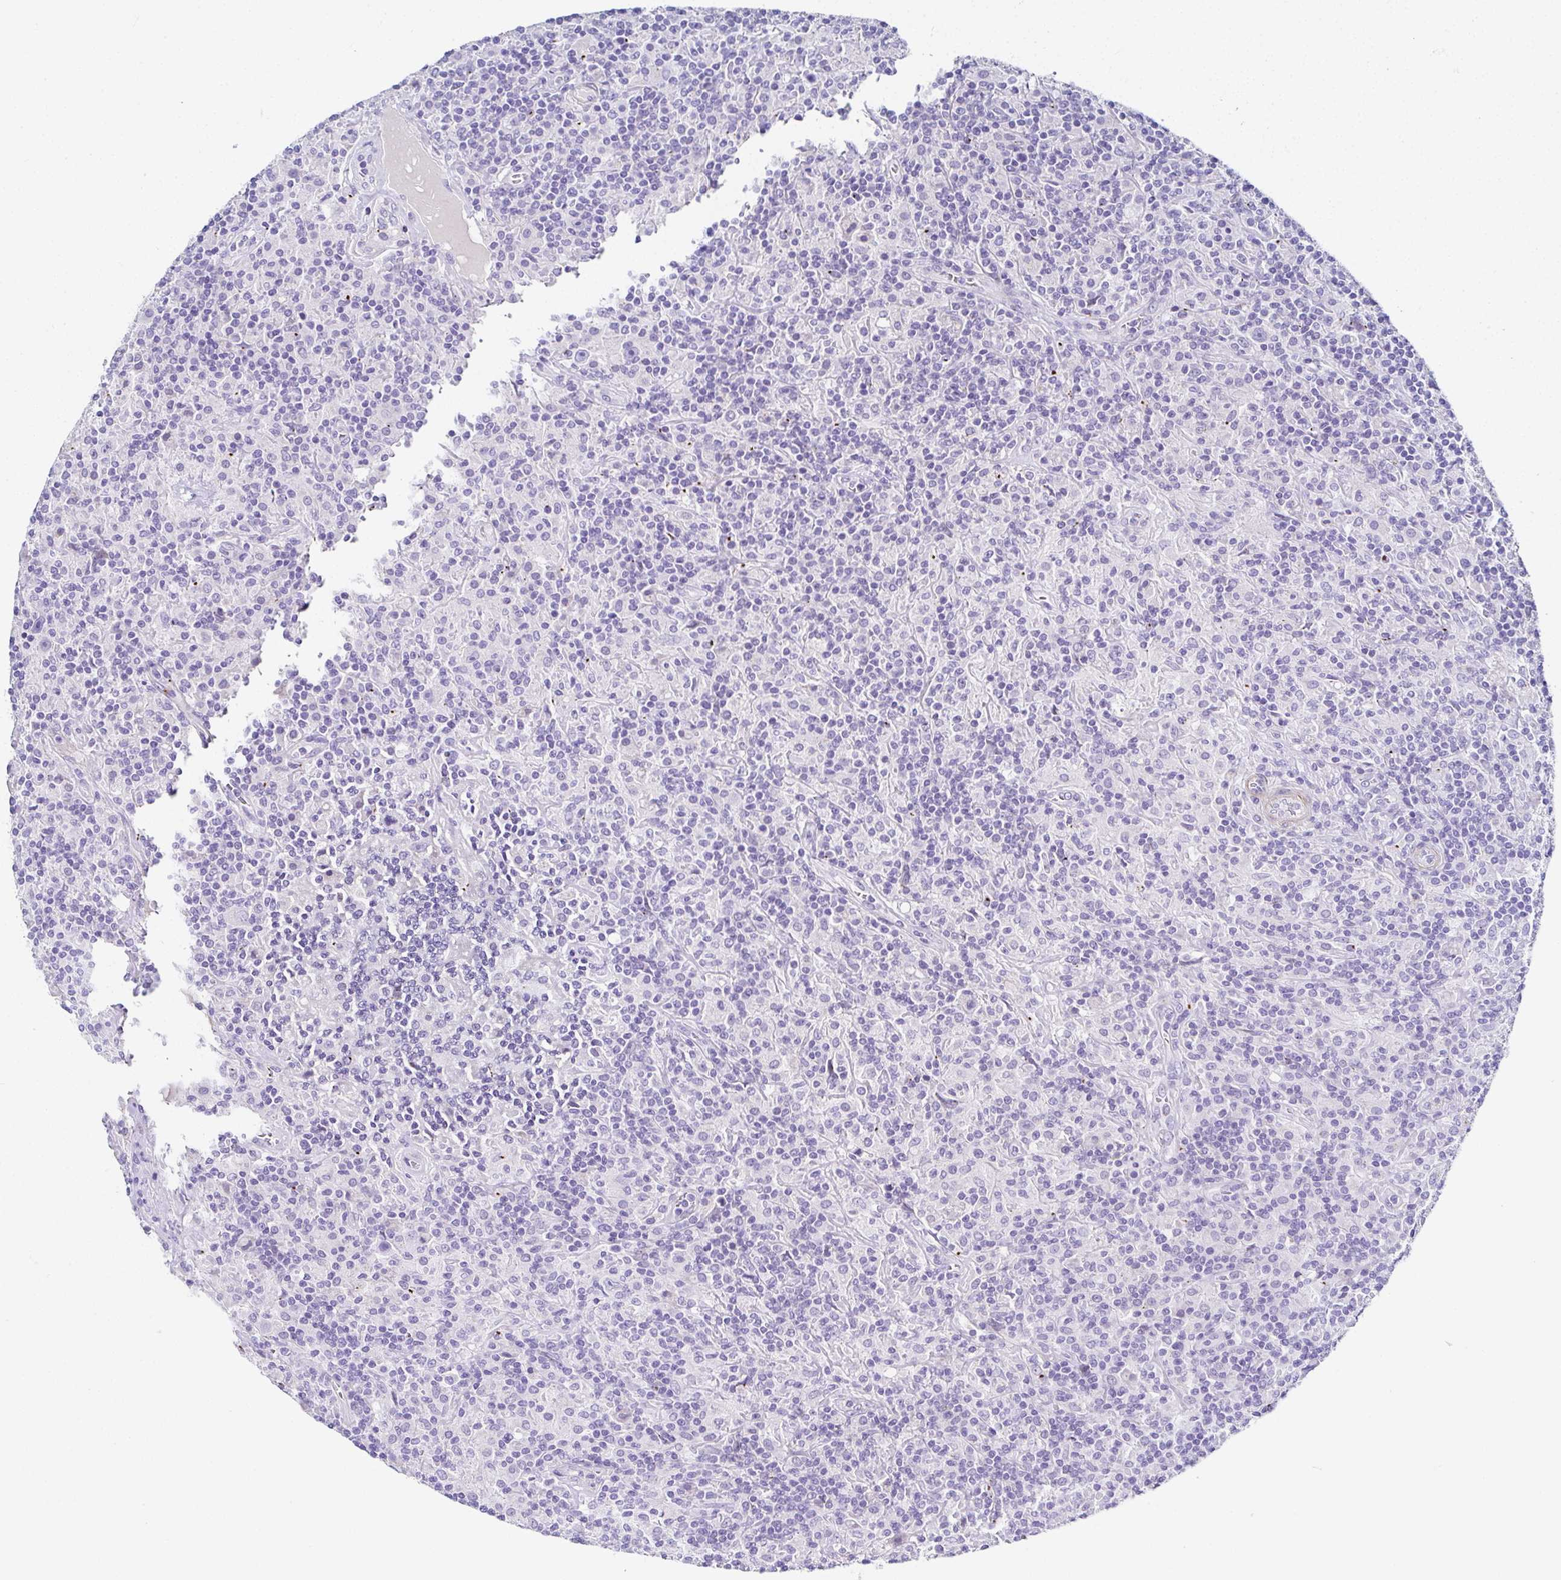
{"staining": {"intensity": "negative", "quantity": "none", "location": "none"}, "tissue": "lymphoma", "cell_type": "Tumor cells", "image_type": "cancer", "snomed": [{"axis": "morphology", "description": "Hodgkin's disease, NOS"}, {"axis": "topography", "description": "Lymph node"}], "caption": "Human lymphoma stained for a protein using immunohistochemistry (IHC) reveals no positivity in tumor cells.", "gene": "PPFIA4", "patient": {"sex": "male", "age": 70}}